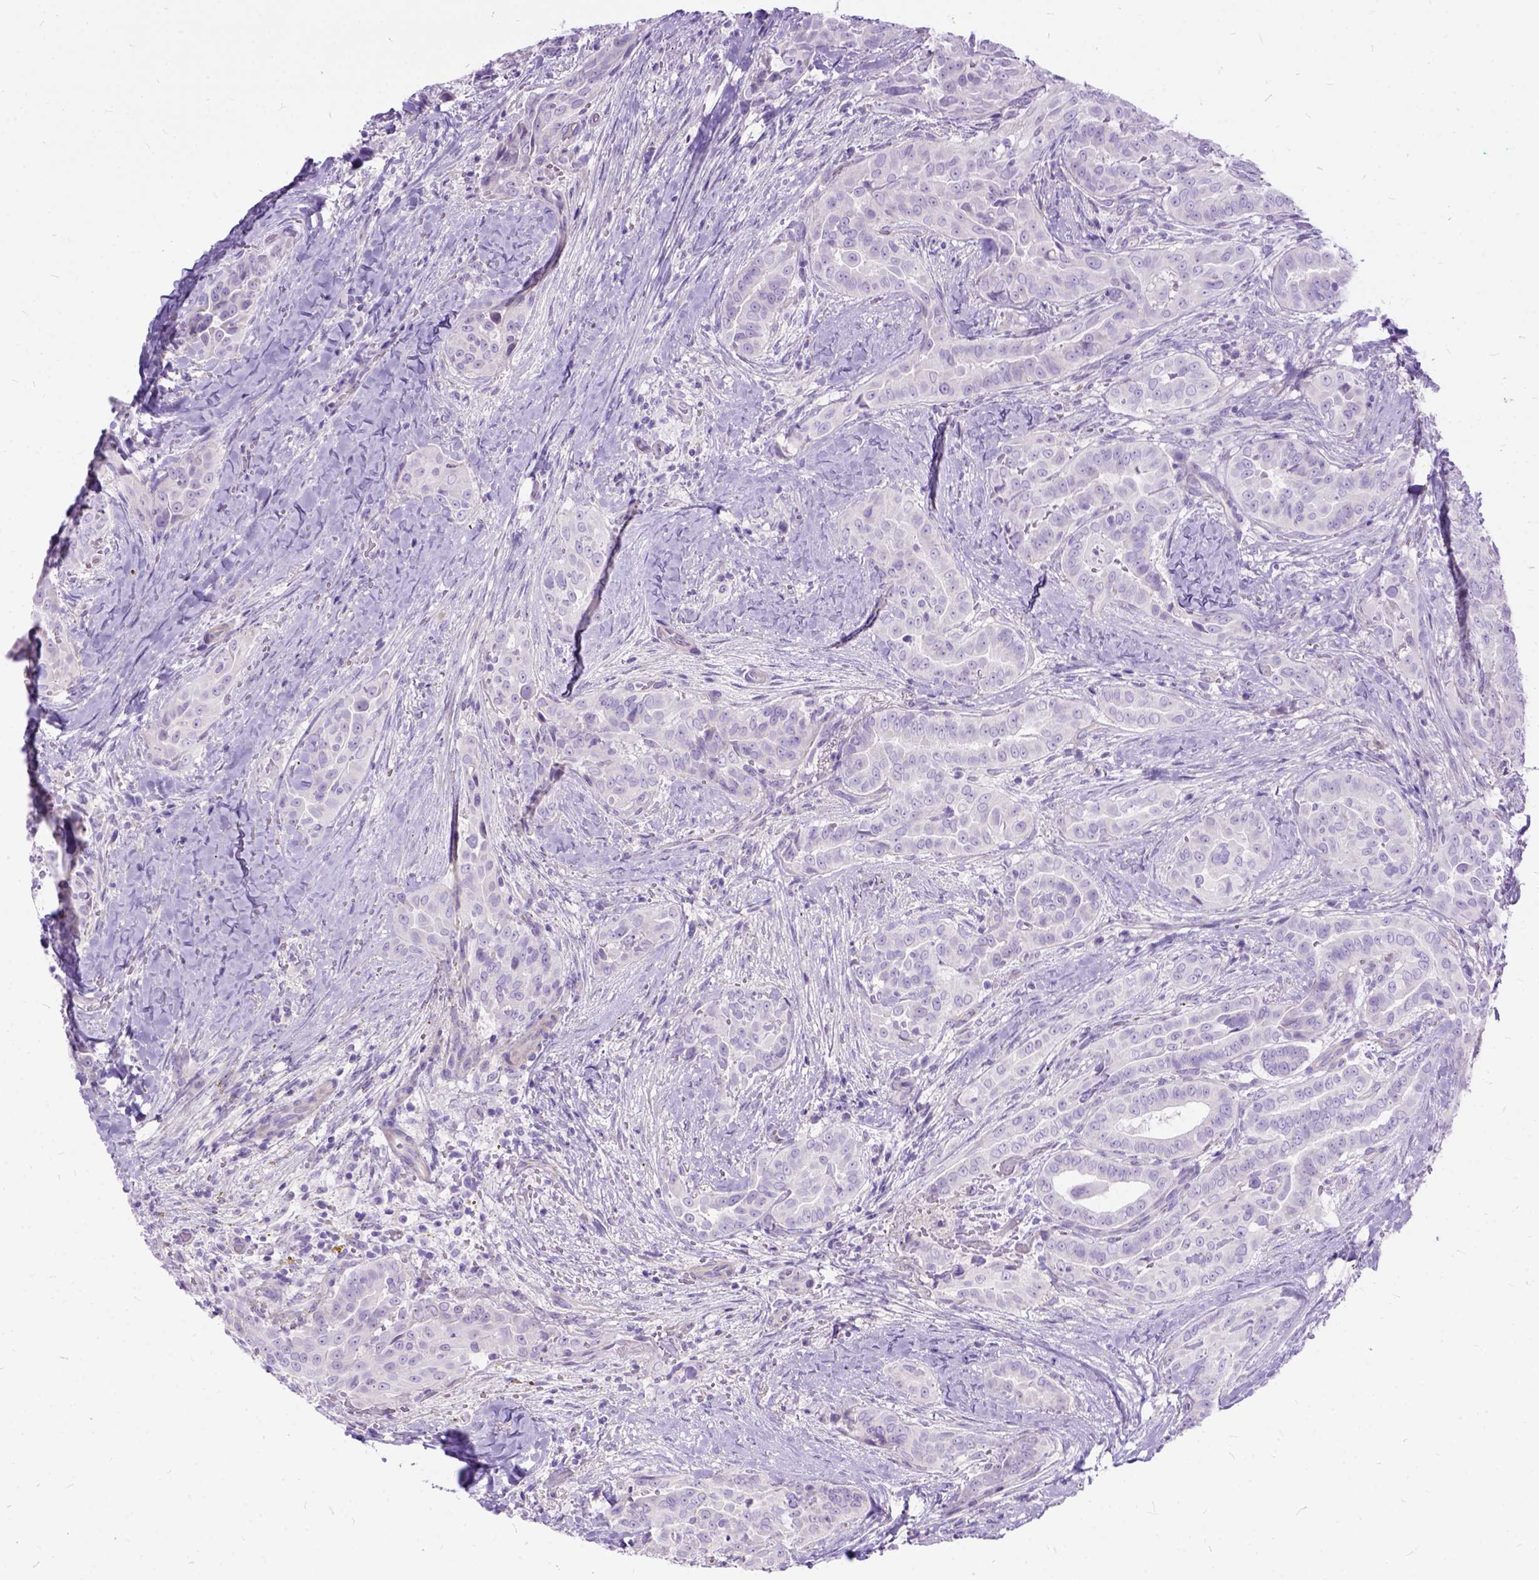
{"staining": {"intensity": "negative", "quantity": "none", "location": "none"}, "tissue": "thyroid cancer", "cell_type": "Tumor cells", "image_type": "cancer", "snomed": [{"axis": "morphology", "description": "Papillary adenocarcinoma, NOS"}, {"axis": "morphology", "description": "Papillary adenoma metastatic"}, {"axis": "topography", "description": "Thyroid gland"}], "caption": "DAB immunohistochemical staining of papillary adenocarcinoma (thyroid) demonstrates no significant positivity in tumor cells.", "gene": "ARL9", "patient": {"sex": "female", "age": 50}}